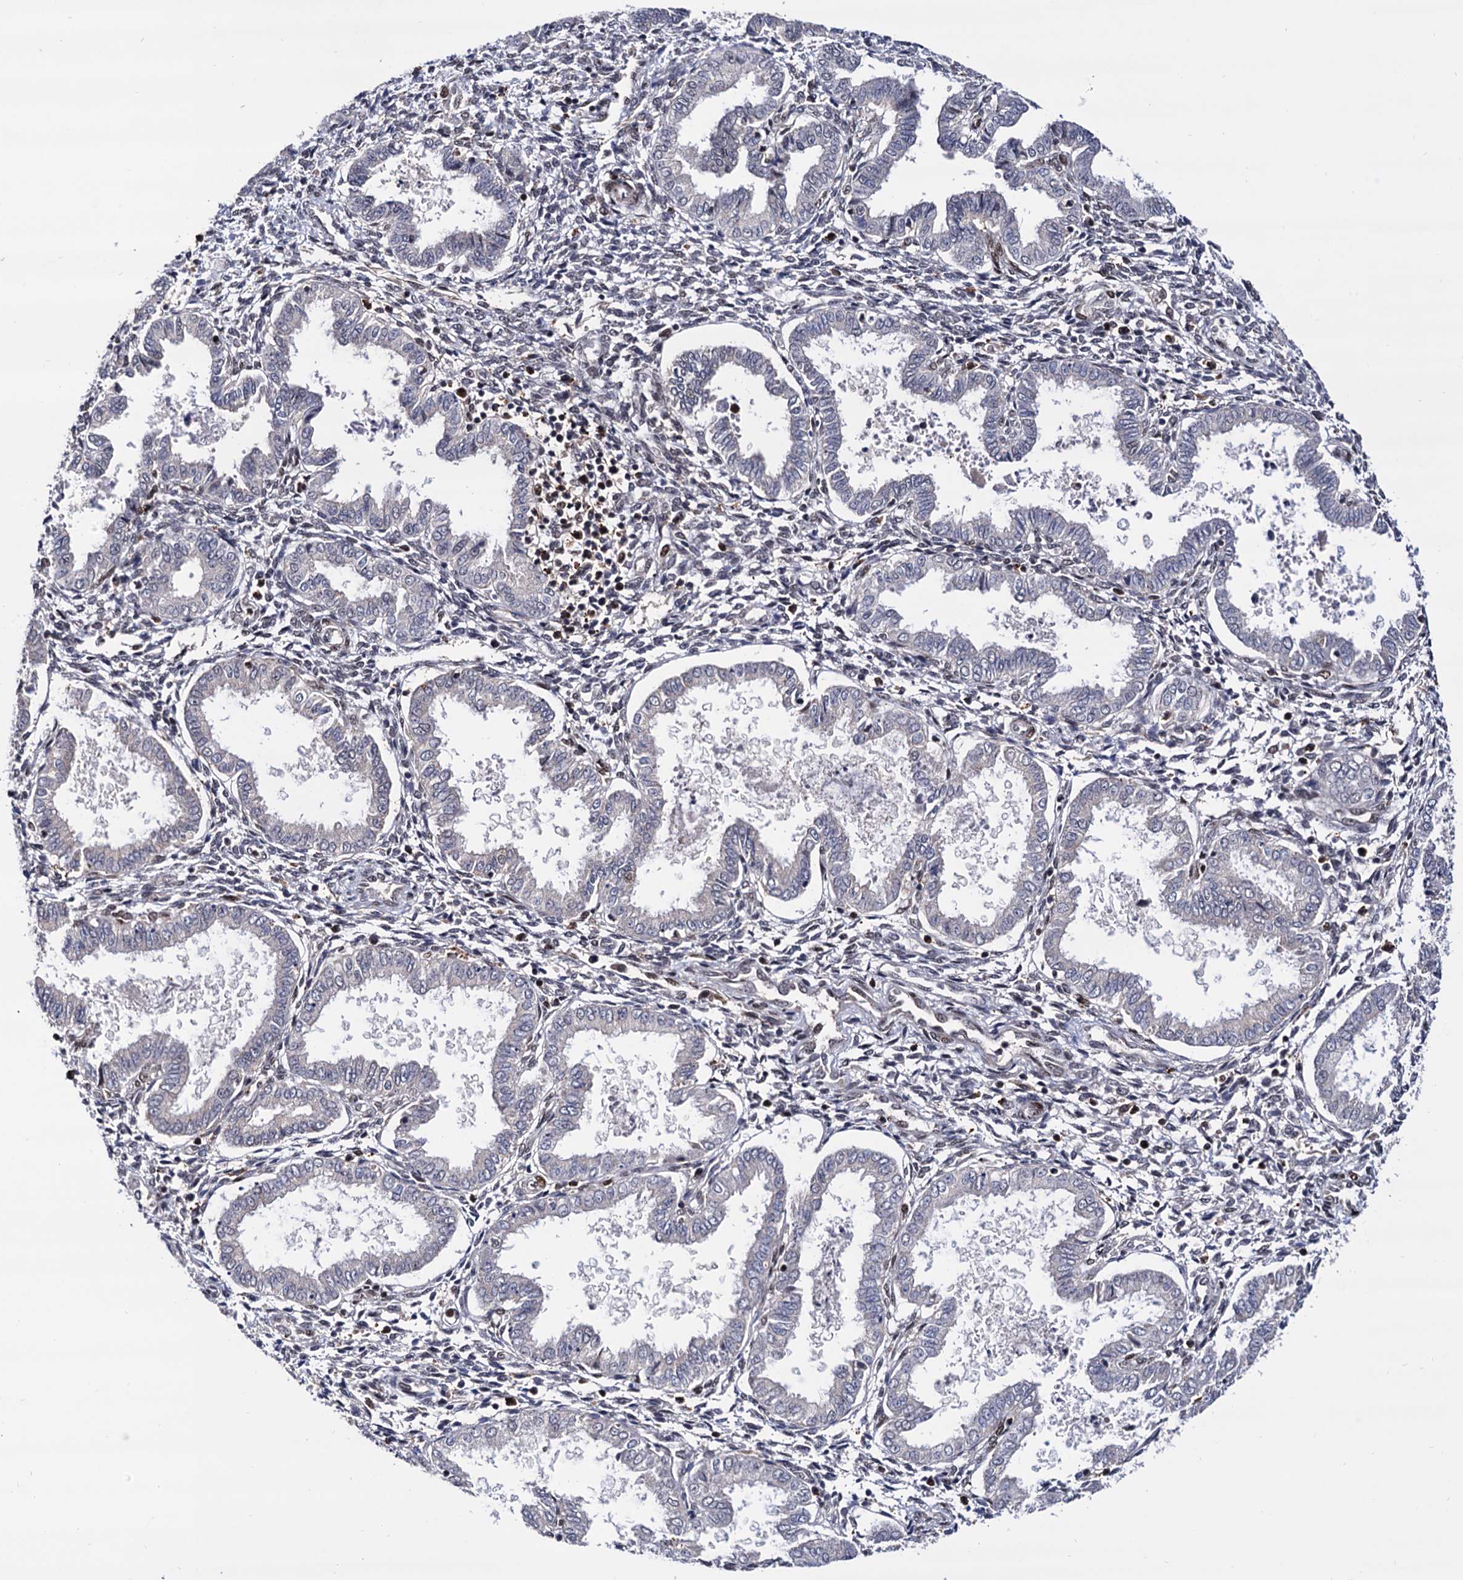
{"staining": {"intensity": "negative", "quantity": "none", "location": "none"}, "tissue": "endometrium", "cell_type": "Cells in endometrial stroma", "image_type": "normal", "snomed": [{"axis": "morphology", "description": "Normal tissue, NOS"}, {"axis": "topography", "description": "Endometrium"}], "caption": "This is an immunohistochemistry photomicrograph of normal endometrium. There is no staining in cells in endometrial stroma.", "gene": "RNASEH2B", "patient": {"sex": "female", "age": 33}}